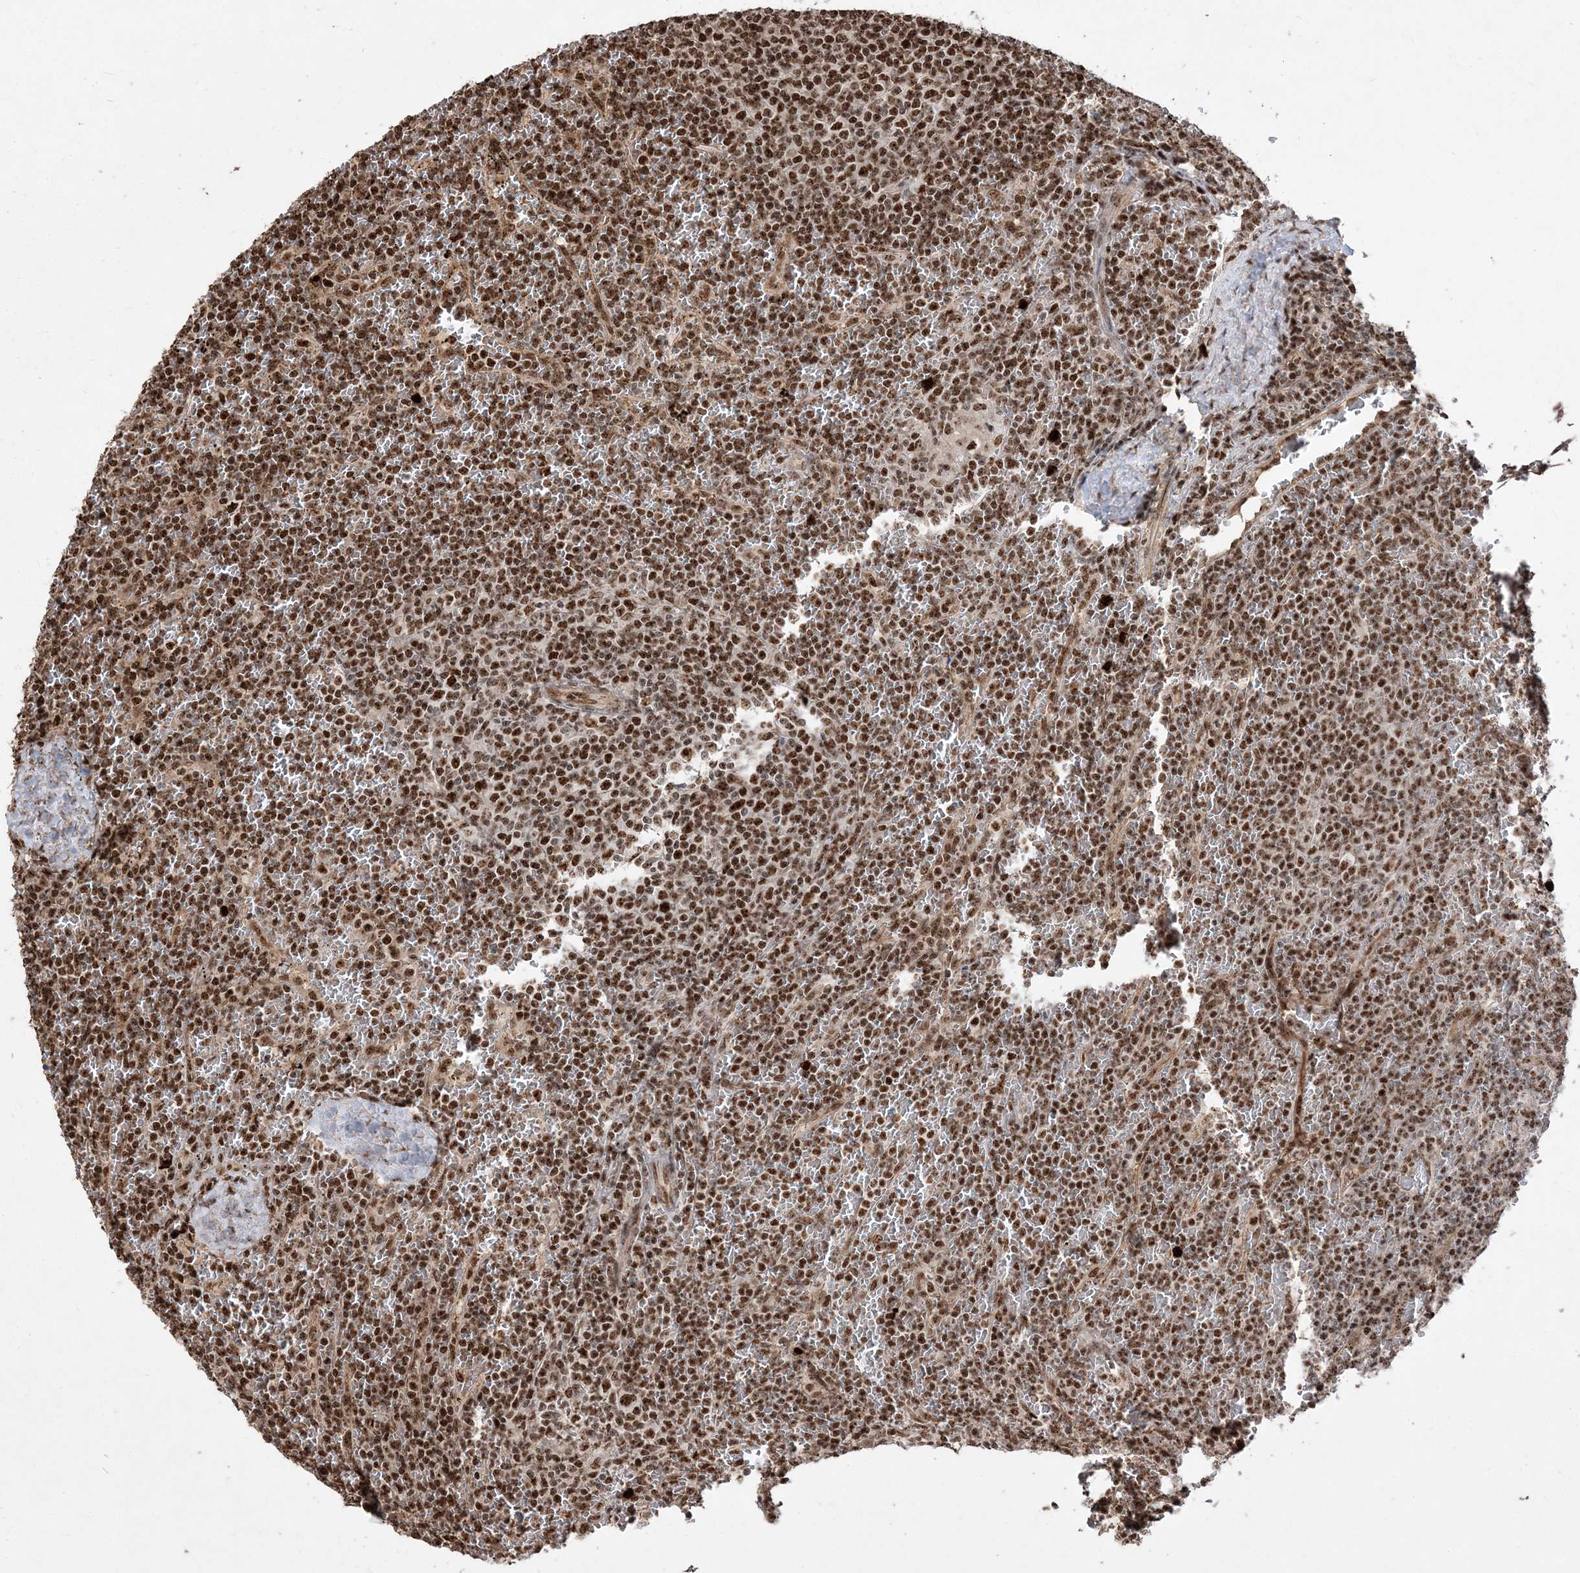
{"staining": {"intensity": "moderate", "quantity": ">75%", "location": "nuclear"}, "tissue": "lymphoma", "cell_type": "Tumor cells", "image_type": "cancer", "snomed": [{"axis": "morphology", "description": "Malignant lymphoma, non-Hodgkin's type, Low grade"}, {"axis": "topography", "description": "Spleen"}], "caption": "Immunohistochemistry histopathology image of neoplastic tissue: human lymphoma stained using immunohistochemistry shows medium levels of moderate protein expression localized specifically in the nuclear of tumor cells, appearing as a nuclear brown color.", "gene": "RBM17", "patient": {"sex": "female", "age": 19}}